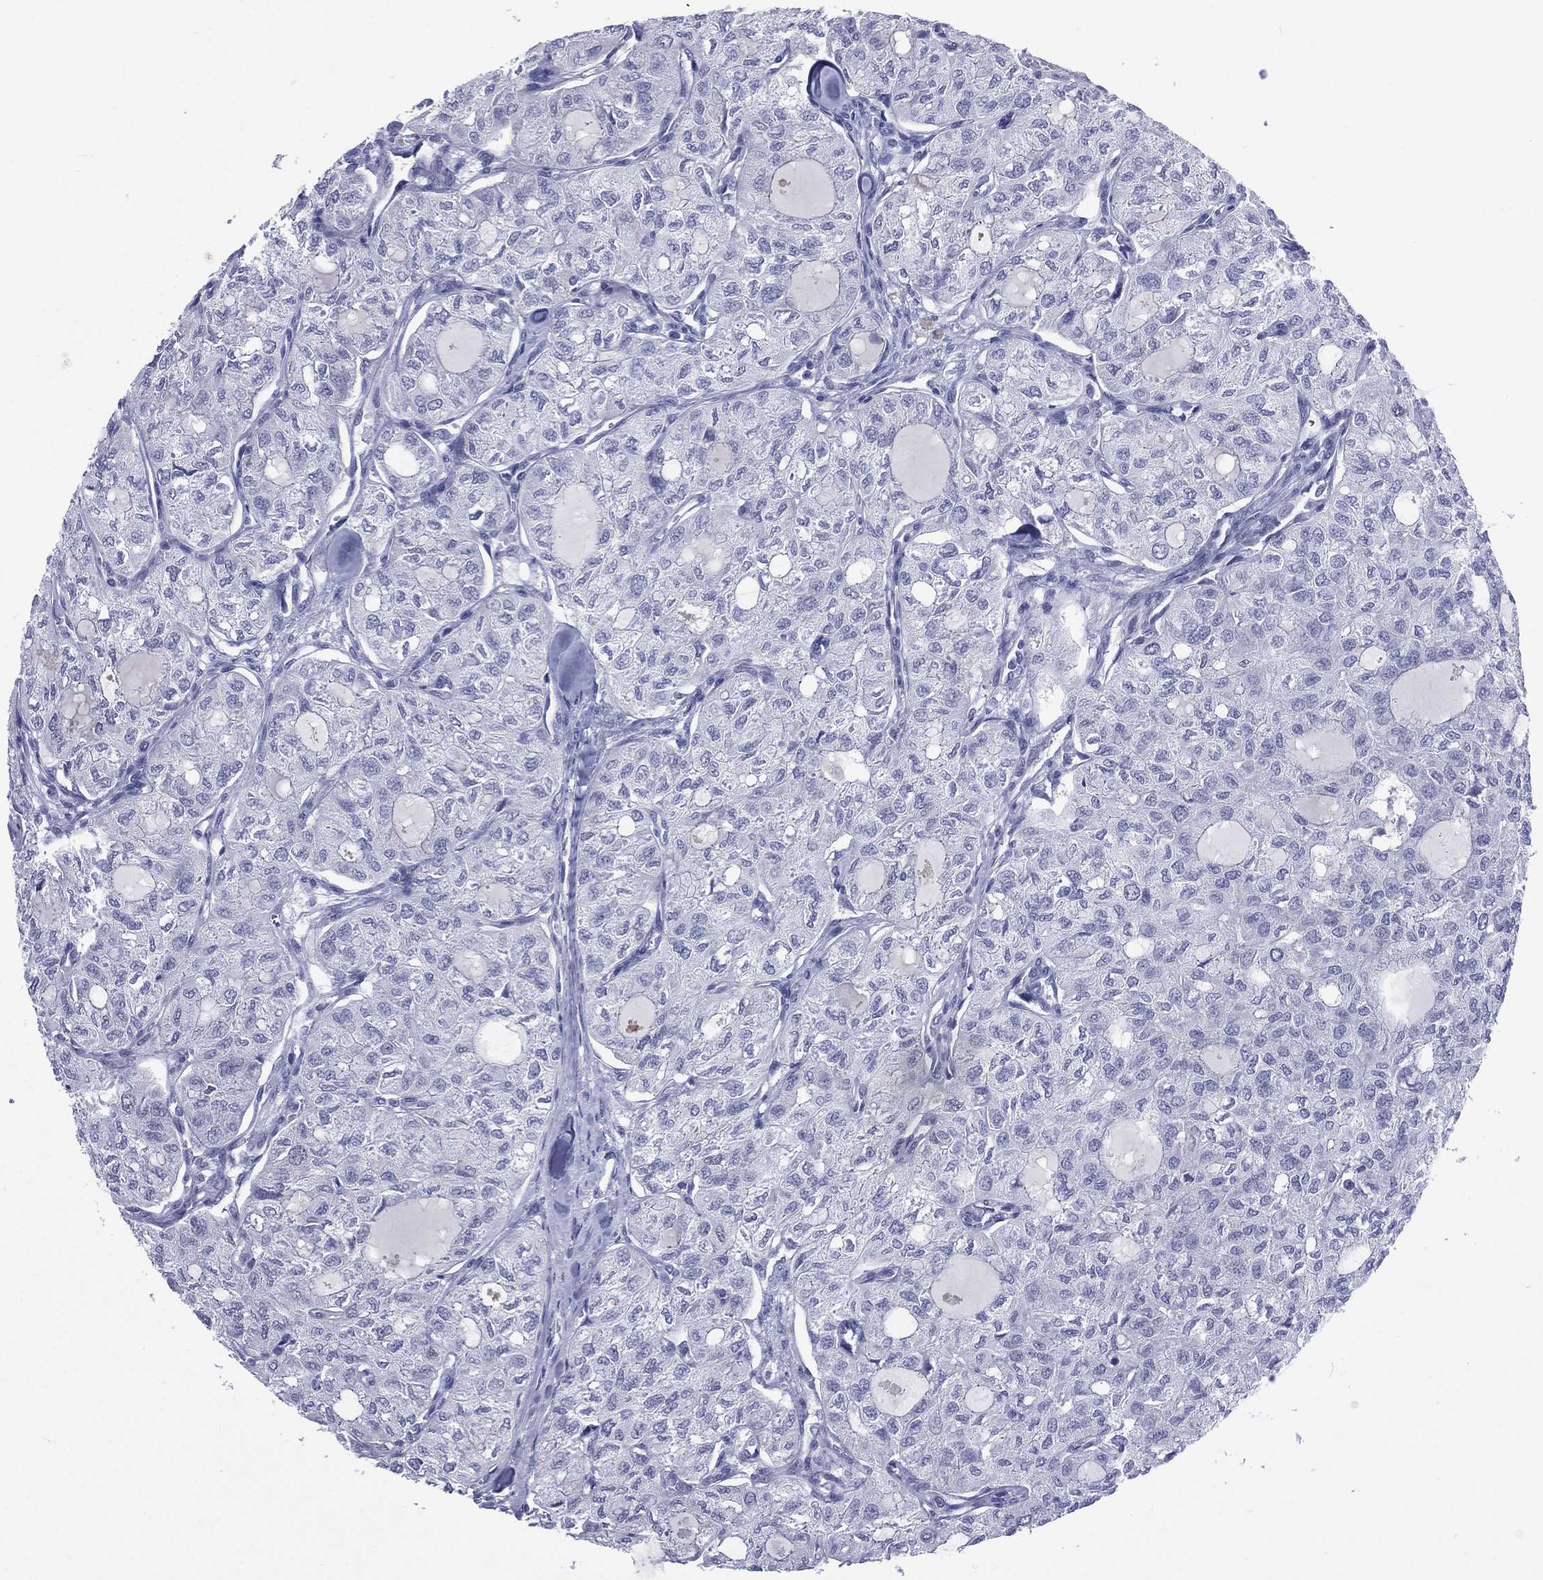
{"staining": {"intensity": "negative", "quantity": "none", "location": "none"}, "tissue": "thyroid cancer", "cell_type": "Tumor cells", "image_type": "cancer", "snomed": [{"axis": "morphology", "description": "Follicular adenoma carcinoma, NOS"}, {"axis": "topography", "description": "Thyroid gland"}], "caption": "The photomicrograph displays no significant staining in tumor cells of thyroid follicular adenoma carcinoma.", "gene": "SSX1", "patient": {"sex": "male", "age": 75}}